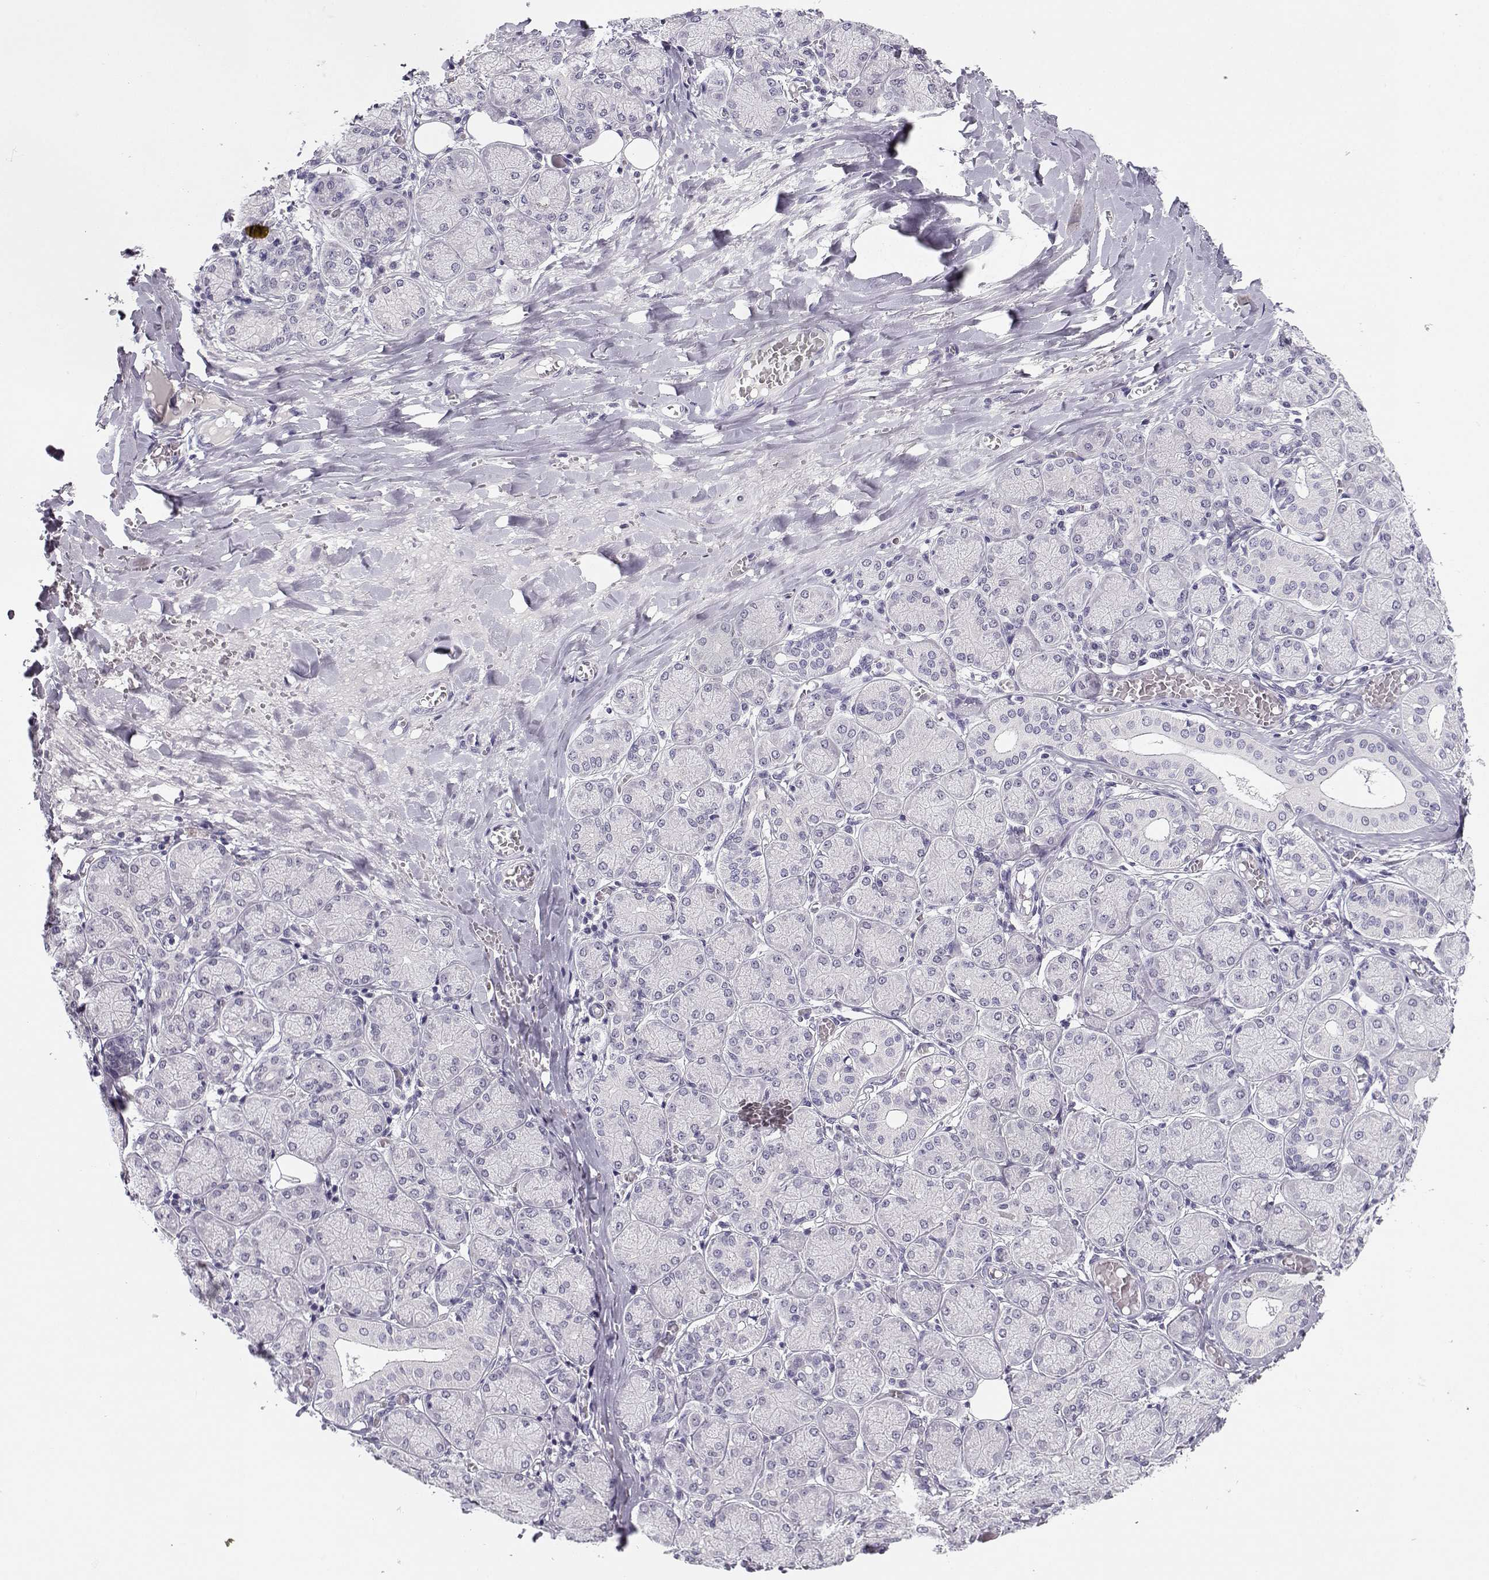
{"staining": {"intensity": "negative", "quantity": "none", "location": "none"}, "tissue": "salivary gland", "cell_type": "Glandular cells", "image_type": "normal", "snomed": [{"axis": "morphology", "description": "Normal tissue, NOS"}, {"axis": "topography", "description": "Salivary gland"}, {"axis": "topography", "description": "Peripheral nerve tissue"}], "caption": "Image shows no protein staining in glandular cells of benign salivary gland. Nuclei are stained in blue.", "gene": "CFAP77", "patient": {"sex": "female", "age": 24}}